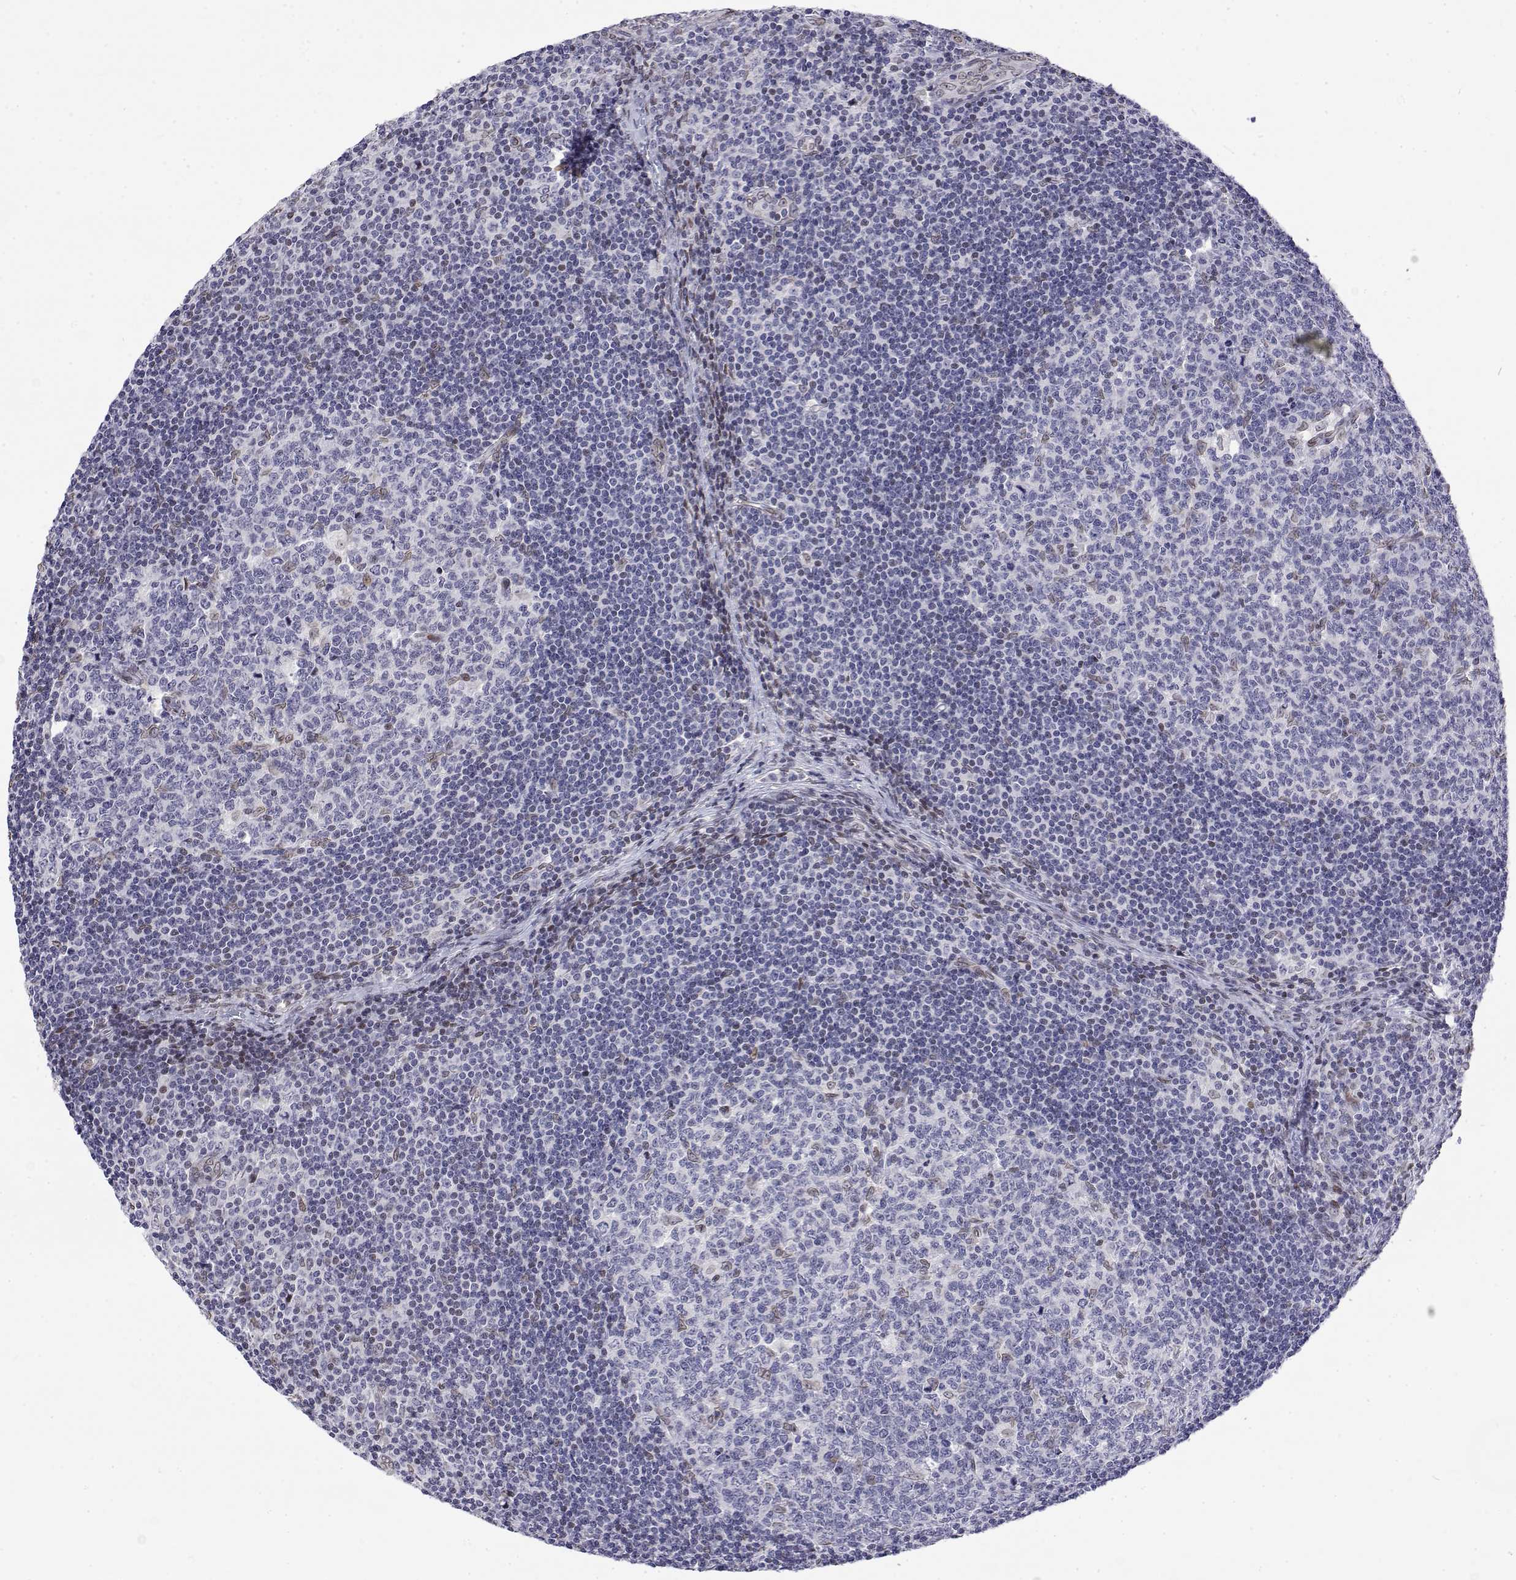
{"staining": {"intensity": "negative", "quantity": "none", "location": "none"}, "tissue": "lymph node", "cell_type": "Germinal center cells", "image_type": "normal", "snomed": [{"axis": "morphology", "description": "Normal tissue, NOS"}, {"axis": "topography", "description": "Lymph node"}], "caption": "Immunohistochemistry of benign human lymph node exhibits no positivity in germinal center cells. (DAB immunohistochemistry with hematoxylin counter stain).", "gene": "ZNF532", "patient": {"sex": "female", "age": 41}}